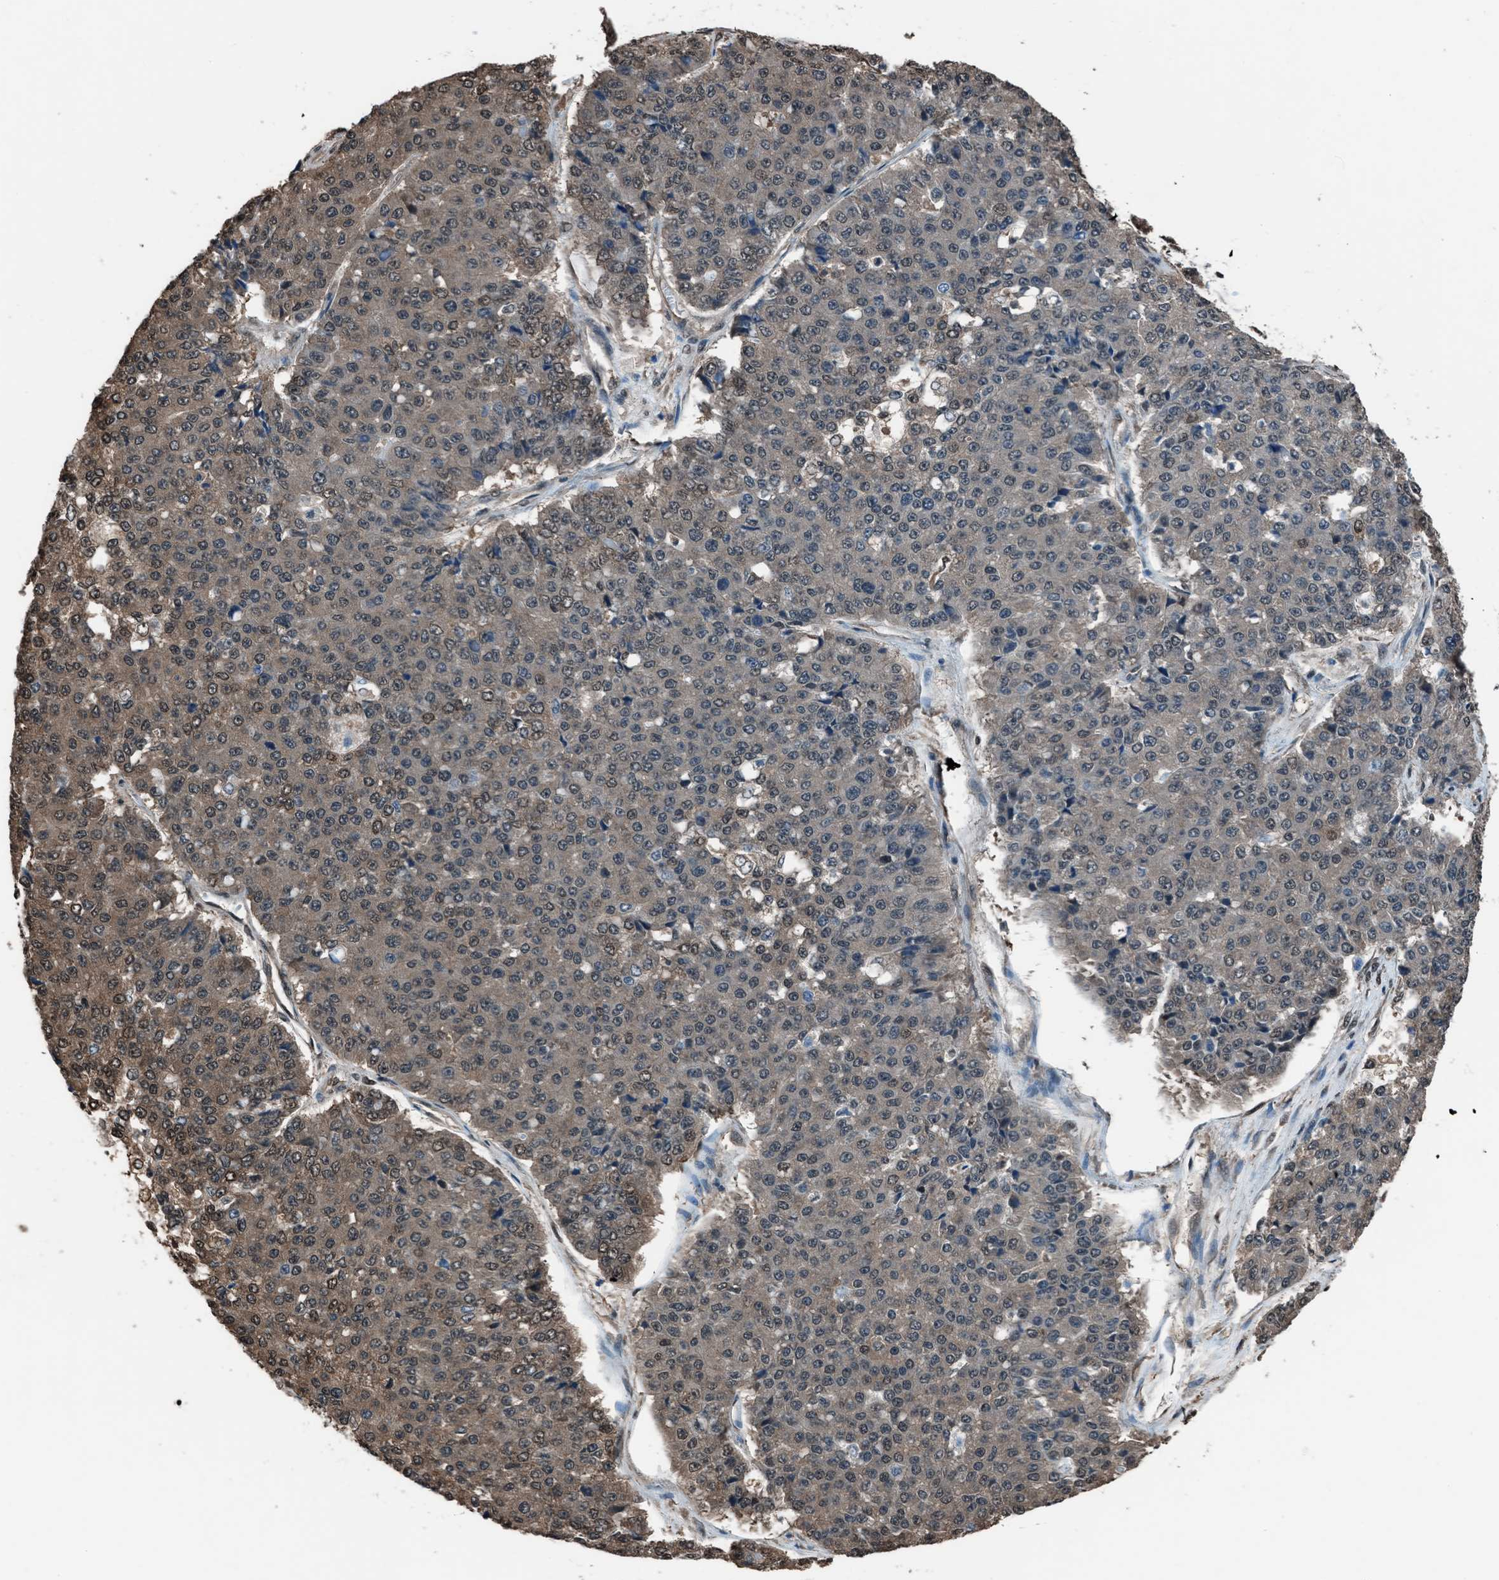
{"staining": {"intensity": "moderate", "quantity": "25%-75%", "location": "cytoplasmic/membranous,nuclear"}, "tissue": "pancreatic cancer", "cell_type": "Tumor cells", "image_type": "cancer", "snomed": [{"axis": "morphology", "description": "Adenocarcinoma, NOS"}, {"axis": "topography", "description": "Pancreas"}], "caption": "Tumor cells demonstrate medium levels of moderate cytoplasmic/membranous and nuclear staining in approximately 25%-75% of cells in human adenocarcinoma (pancreatic). Nuclei are stained in blue.", "gene": "YWHAG", "patient": {"sex": "male", "age": 50}}